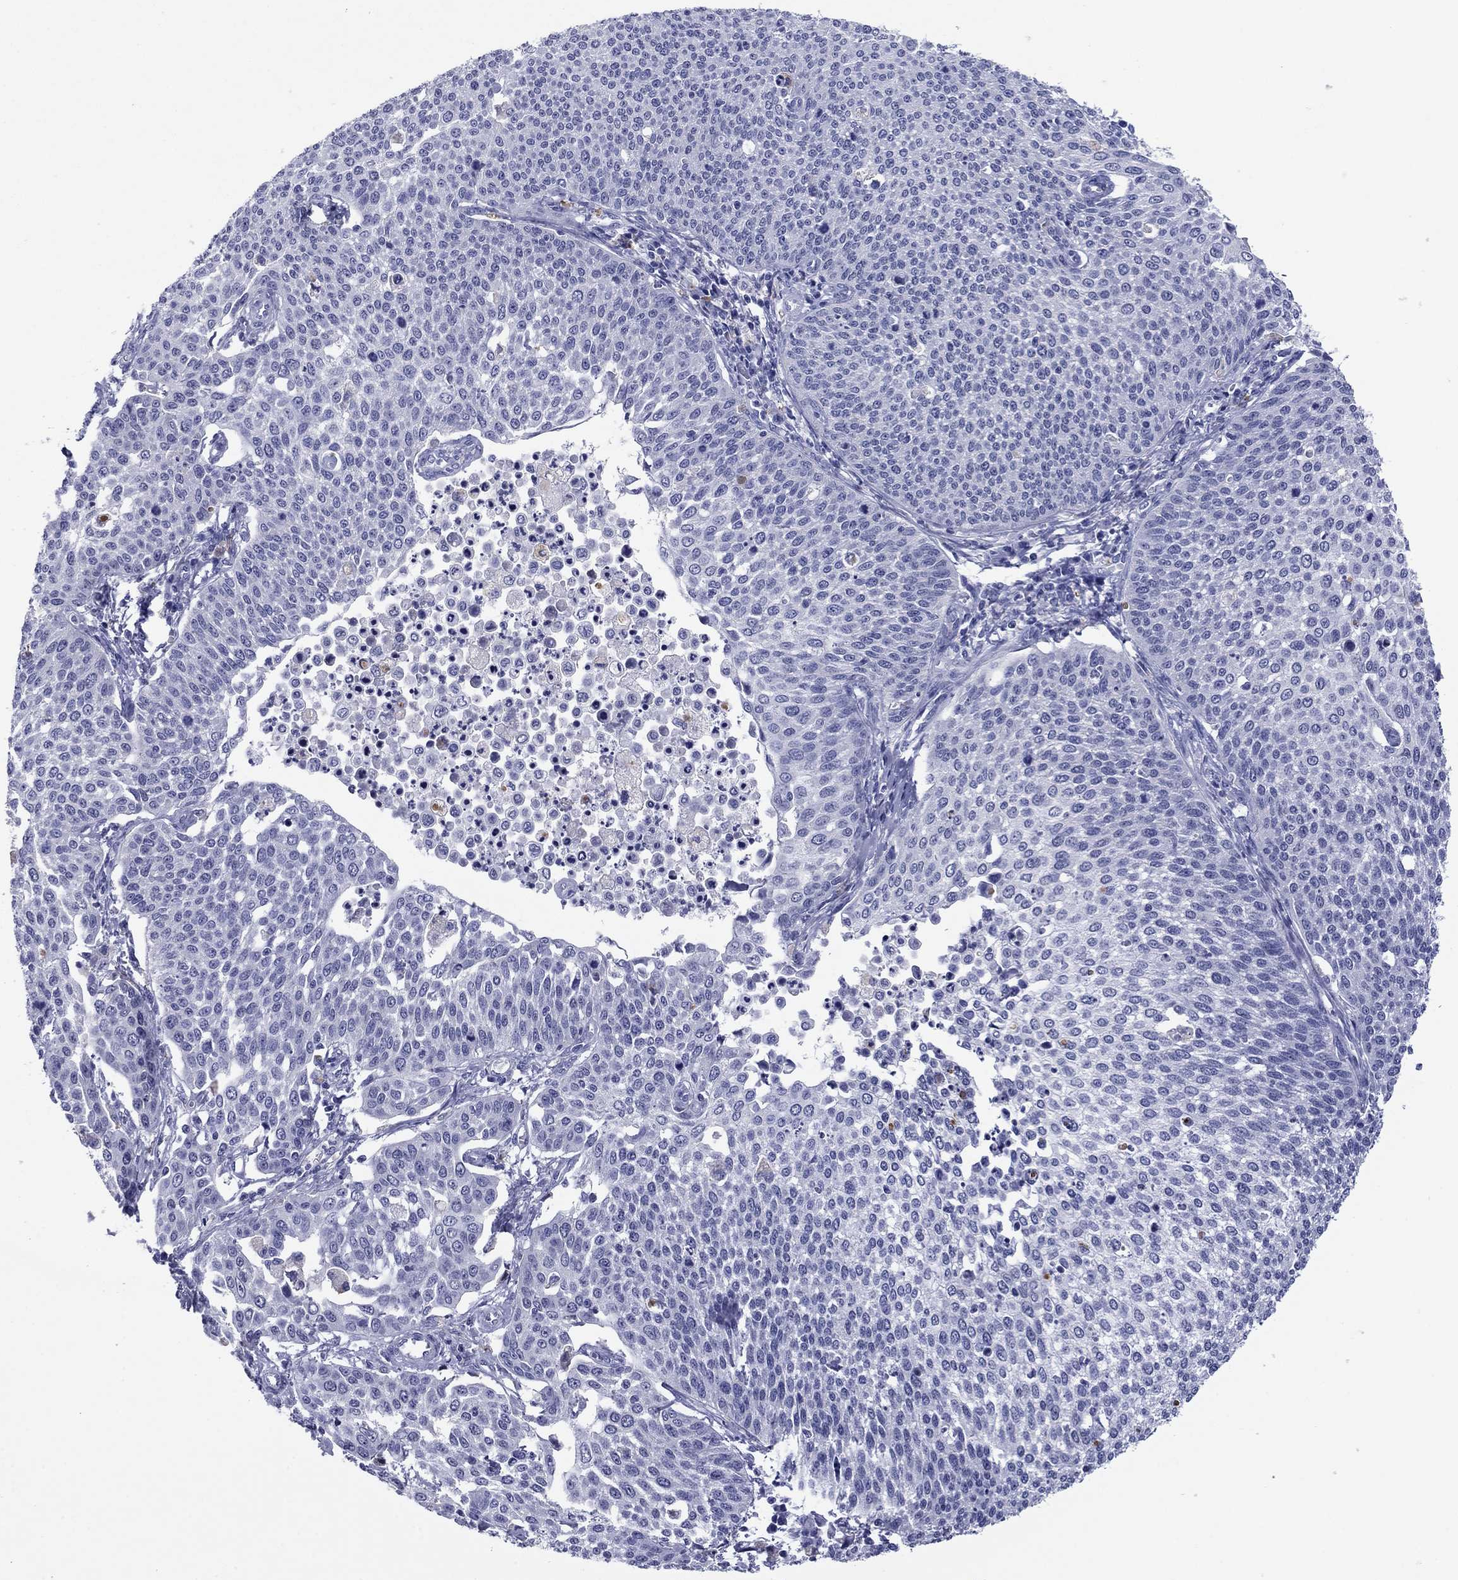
{"staining": {"intensity": "negative", "quantity": "none", "location": "none"}, "tissue": "cervical cancer", "cell_type": "Tumor cells", "image_type": "cancer", "snomed": [{"axis": "morphology", "description": "Squamous cell carcinoma, NOS"}, {"axis": "topography", "description": "Cervix"}], "caption": "IHC of human cervical cancer (squamous cell carcinoma) reveals no staining in tumor cells.", "gene": "TCFL5", "patient": {"sex": "female", "age": 34}}